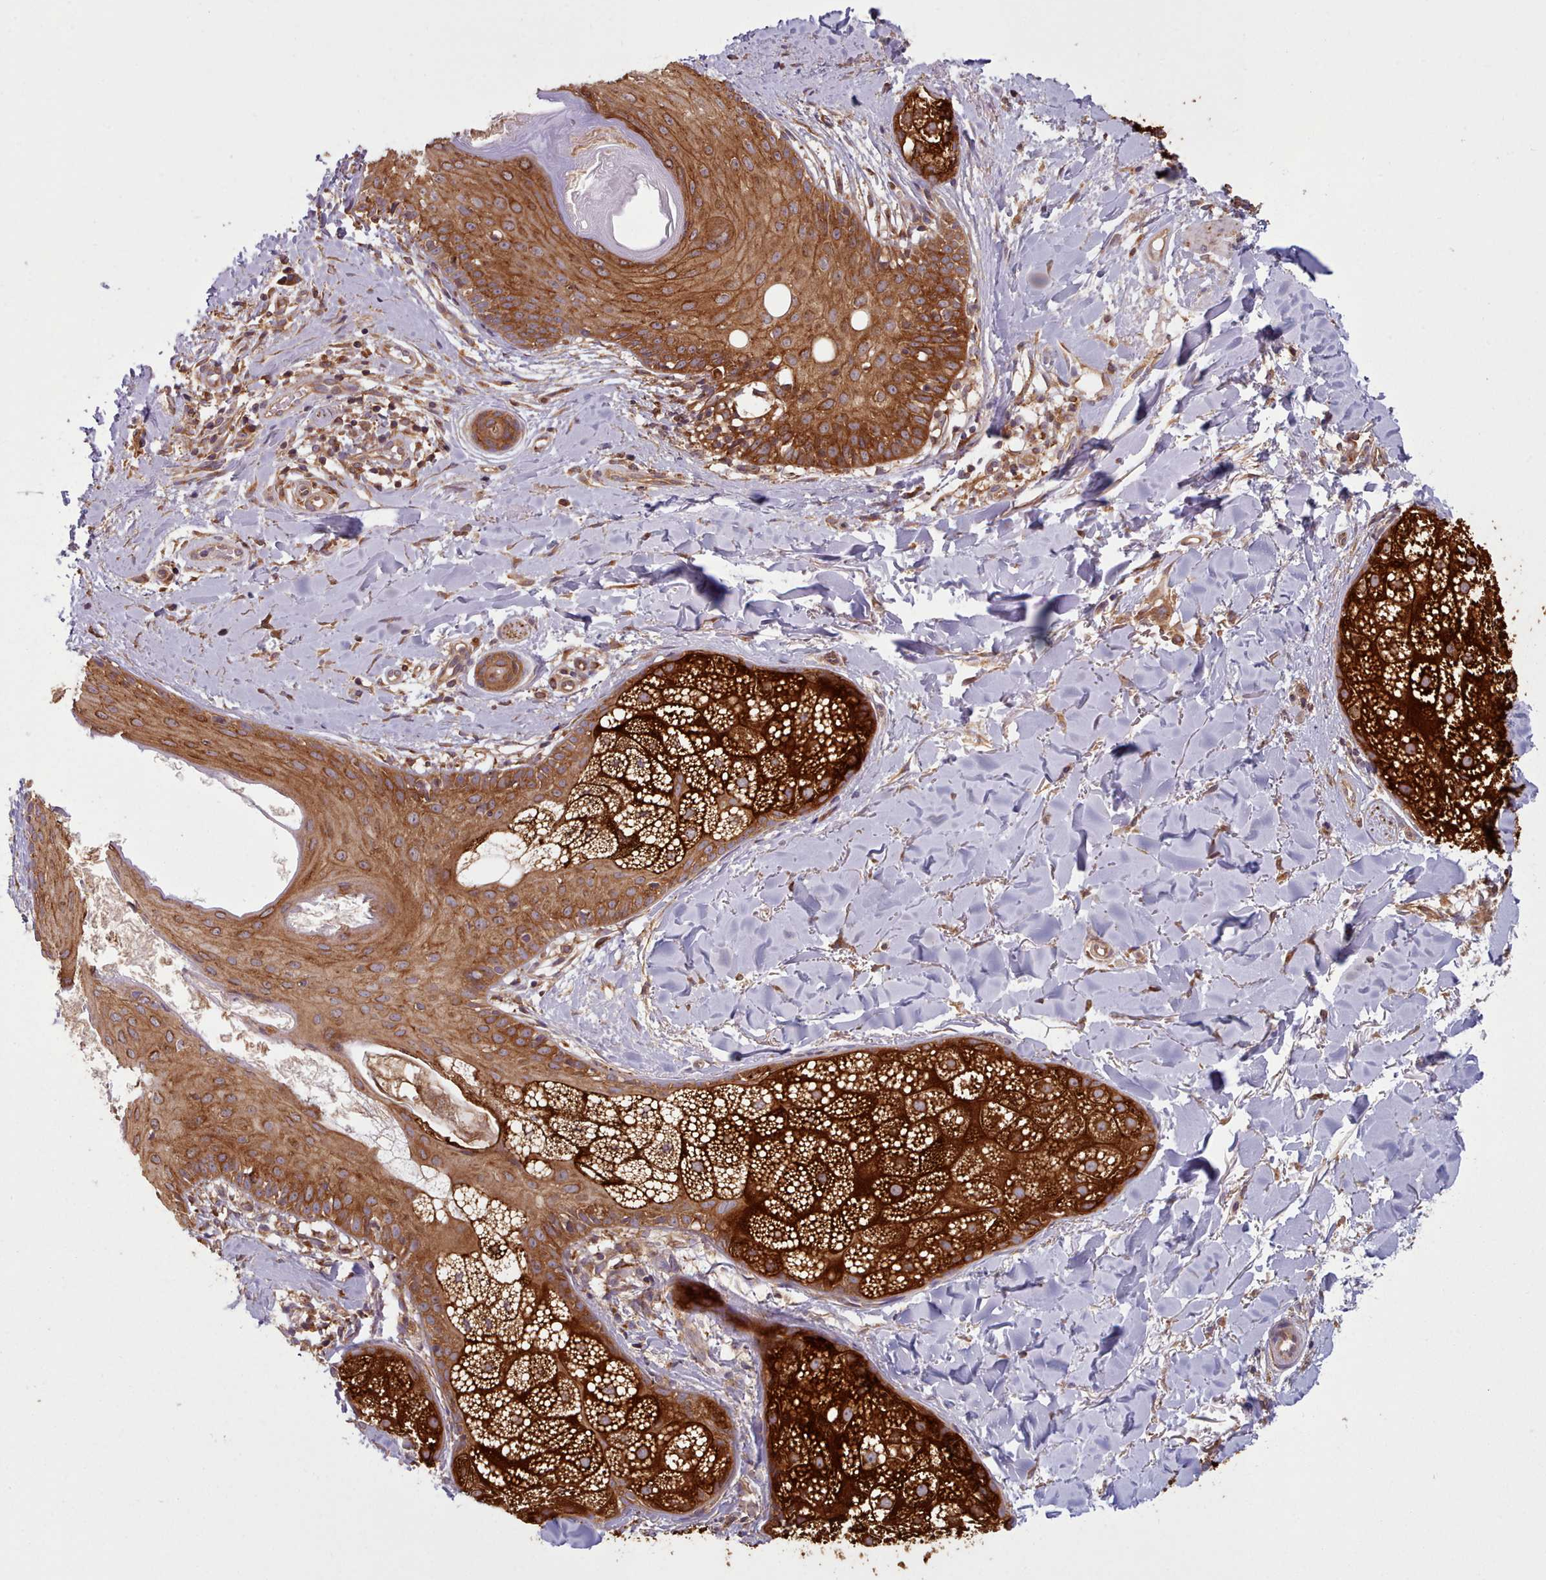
{"staining": {"intensity": "strong", "quantity": ">75%", "location": "cytoplasmic/membranous"}, "tissue": "skin cancer", "cell_type": "Tumor cells", "image_type": "cancer", "snomed": [{"axis": "morphology", "description": "Basal cell carcinoma"}, {"axis": "topography", "description": "Skin"}], "caption": "Basal cell carcinoma (skin) was stained to show a protein in brown. There is high levels of strong cytoplasmic/membranous expression in about >75% of tumor cells.", "gene": "CRYBG1", "patient": {"sex": "female", "age": 61}}